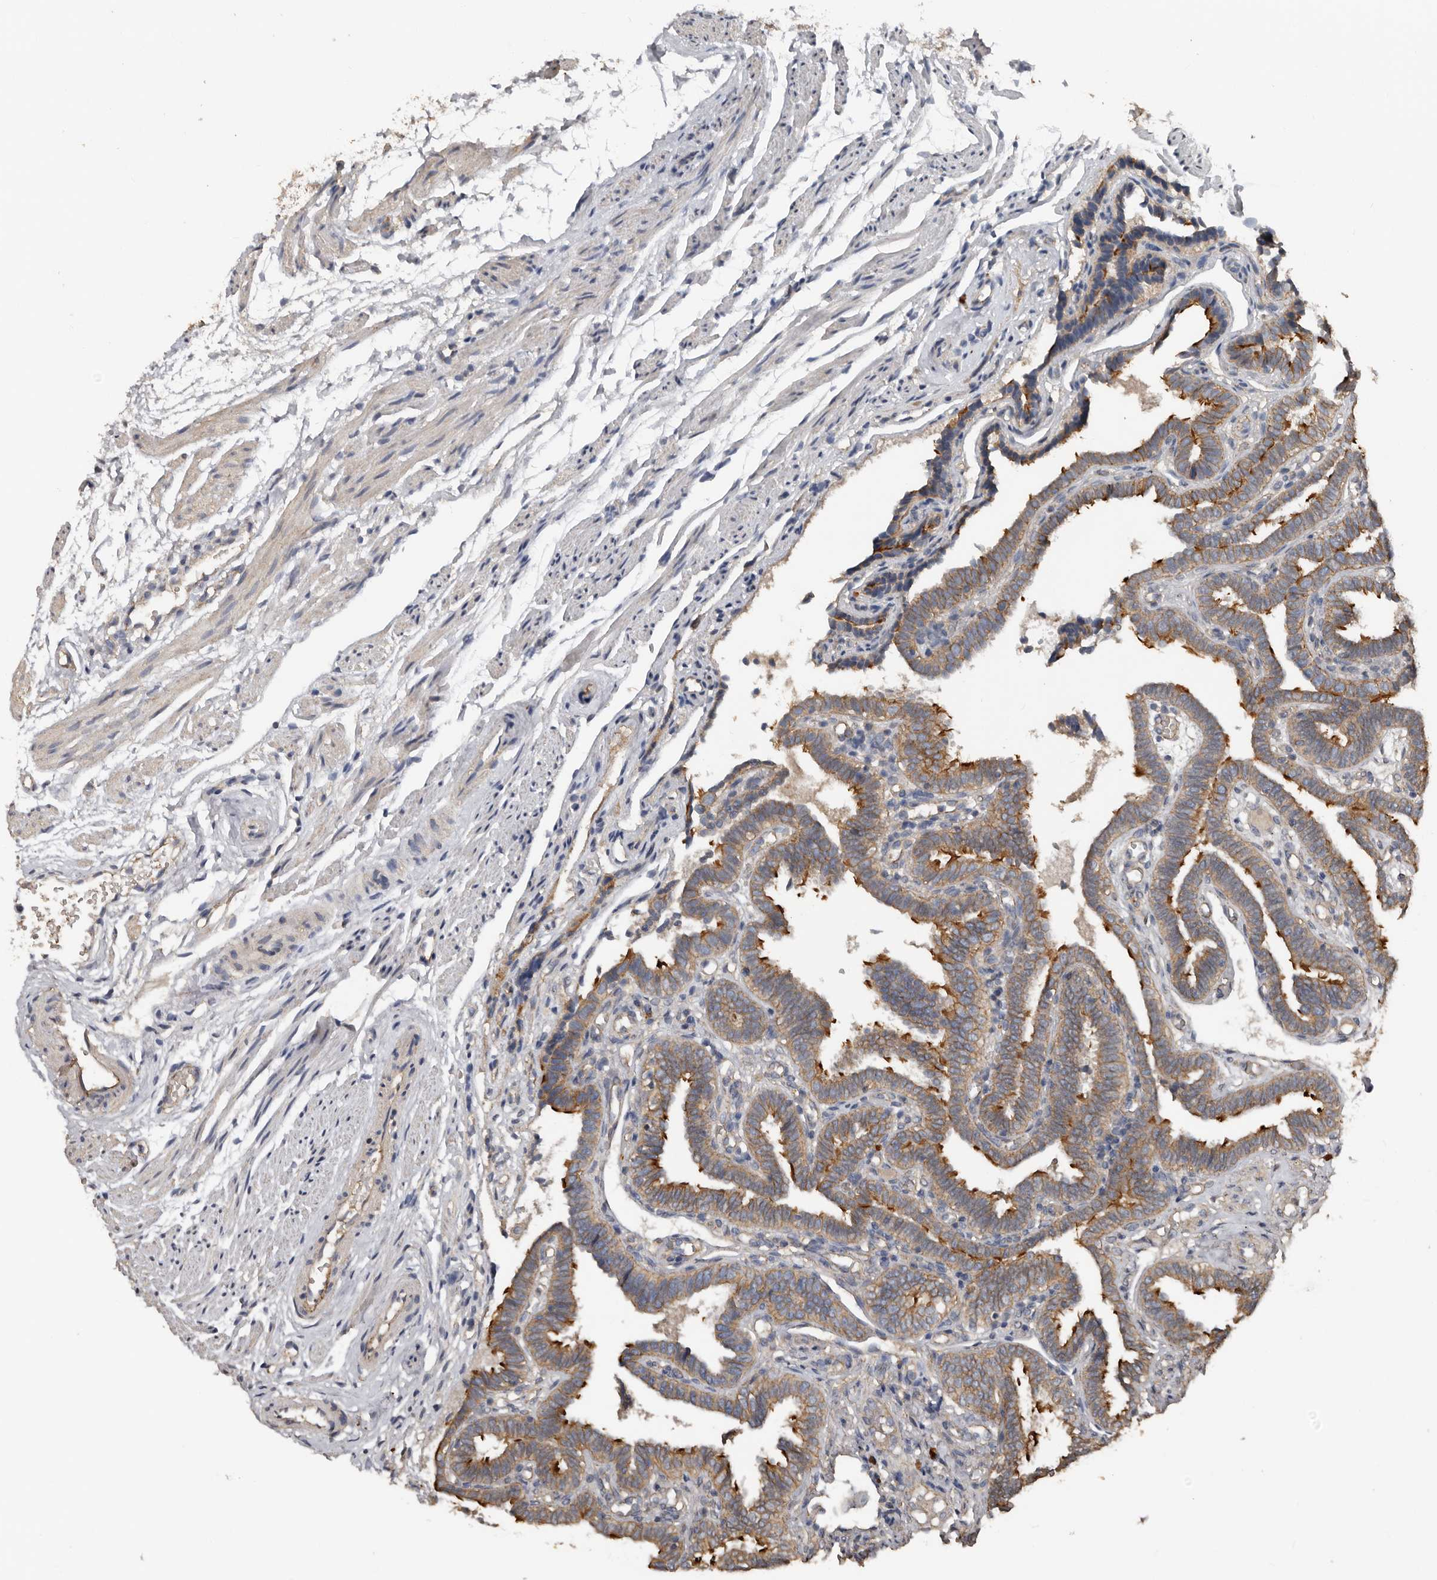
{"staining": {"intensity": "strong", "quantity": "25%-75%", "location": "cytoplasmic/membranous"}, "tissue": "fallopian tube", "cell_type": "Glandular cells", "image_type": "normal", "snomed": [{"axis": "morphology", "description": "Normal tissue, NOS"}, {"axis": "topography", "description": "Fallopian tube"}], "caption": "Brown immunohistochemical staining in unremarkable fallopian tube displays strong cytoplasmic/membranous staining in approximately 25%-75% of glandular cells.", "gene": "HYAL4", "patient": {"sex": "female", "age": 39}}